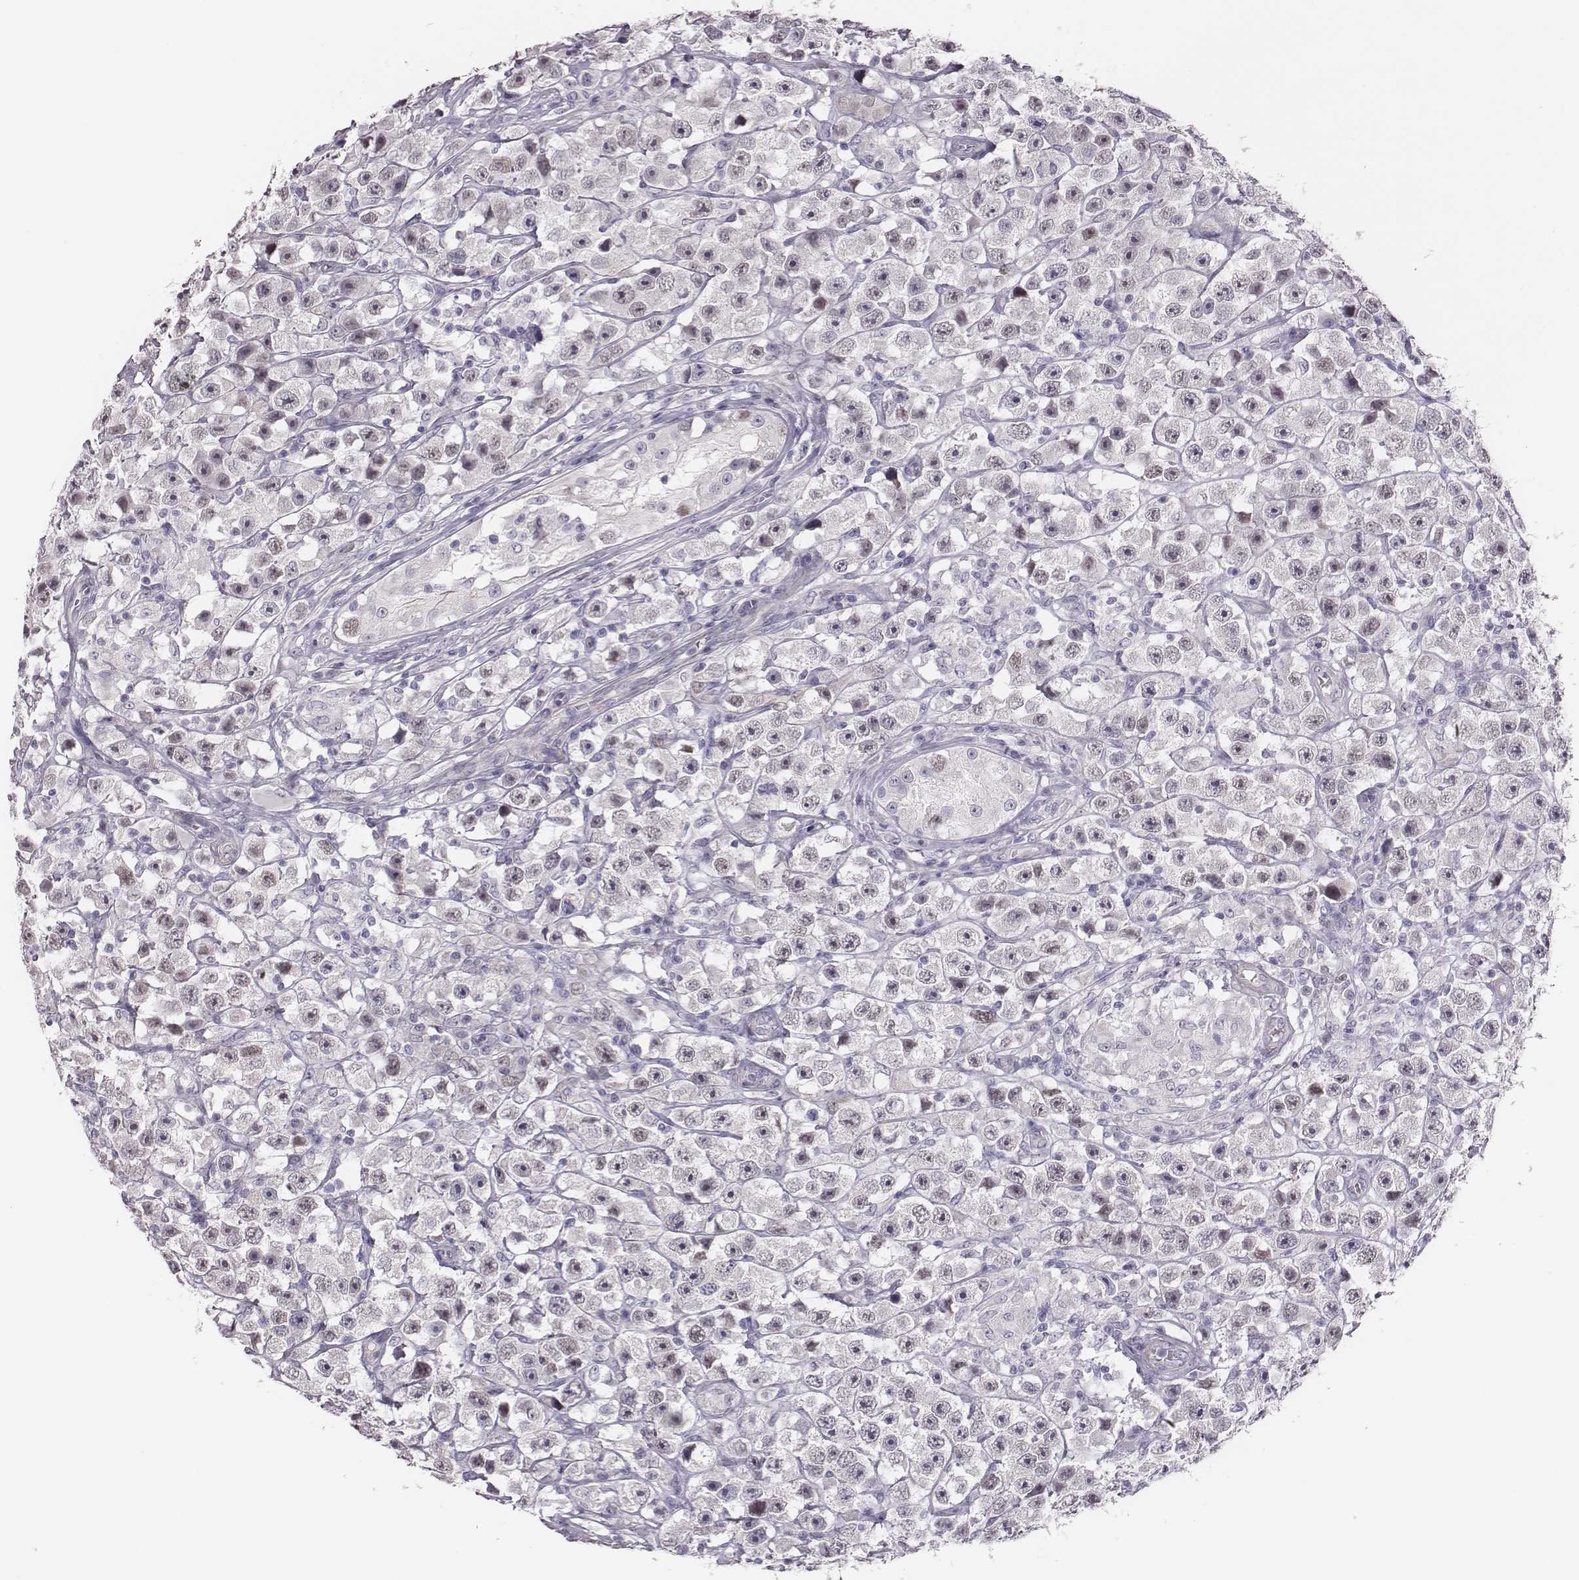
{"staining": {"intensity": "negative", "quantity": "none", "location": "none"}, "tissue": "testis cancer", "cell_type": "Tumor cells", "image_type": "cancer", "snomed": [{"axis": "morphology", "description": "Seminoma, NOS"}, {"axis": "topography", "description": "Testis"}], "caption": "This is an immunohistochemistry (IHC) photomicrograph of seminoma (testis). There is no expression in tumor cells.", "gene": "SCML2", "patient": {"sex": "male", "age": 45}}